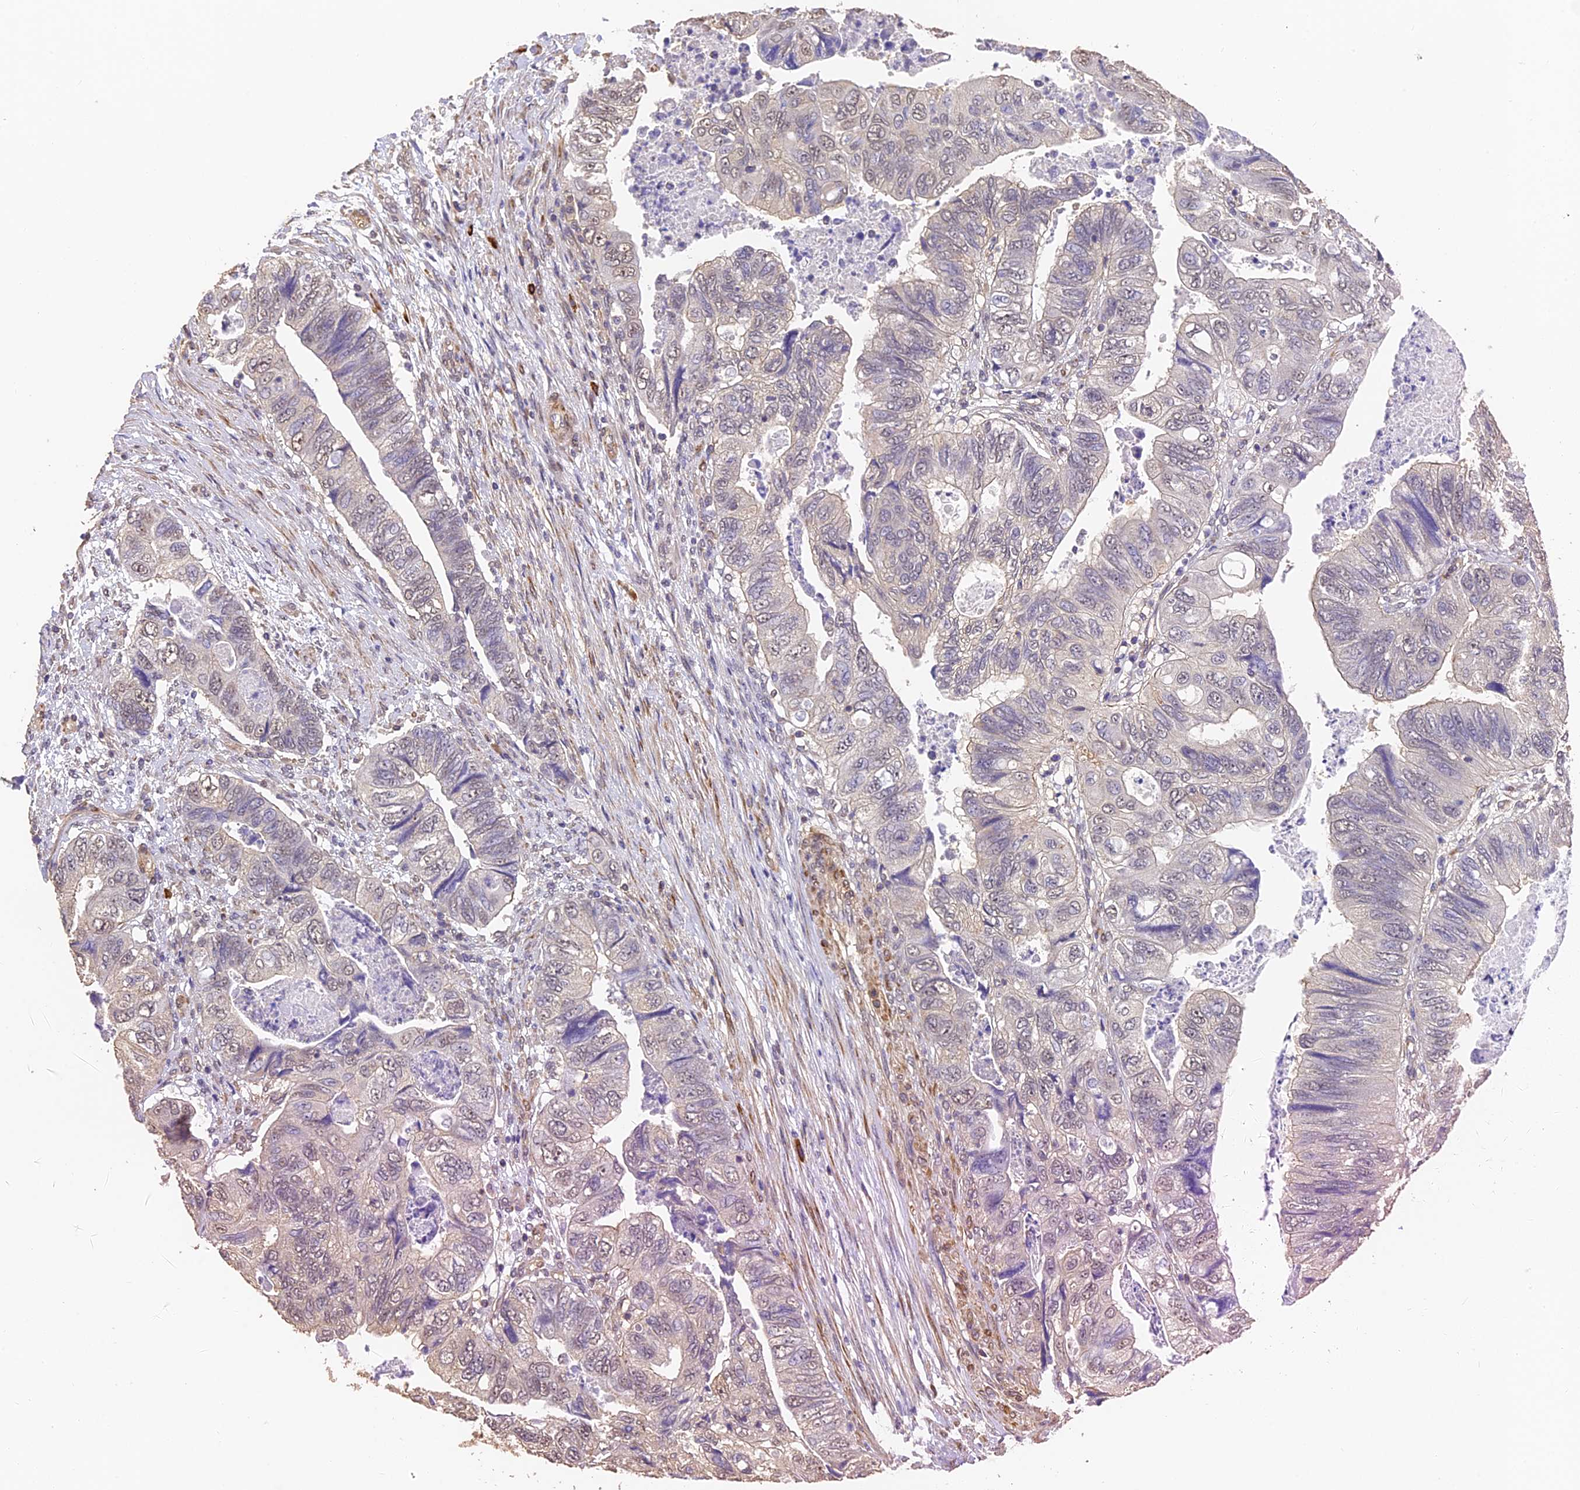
{"staining": {"intensity": "weak", "quantity": "<25%", "location": "nuclear"}, "tissue": "colorectal cancer", "cell_type": "Tumor cells", "image_type": "cancer", "snomed": [{"axis": "morphology", "description": "Adenocarcinoma, NOS"}, {"axis": "topography", "description": "Rectum"}], "caption": "Immunohistochemistry photomicrograph of colorectal adenocarcinoma stained for a protein (brown), which shows no positivity in tumor cells.", "gene": "SLC11A1", "patient": {"sex": "male", "age": 63}}